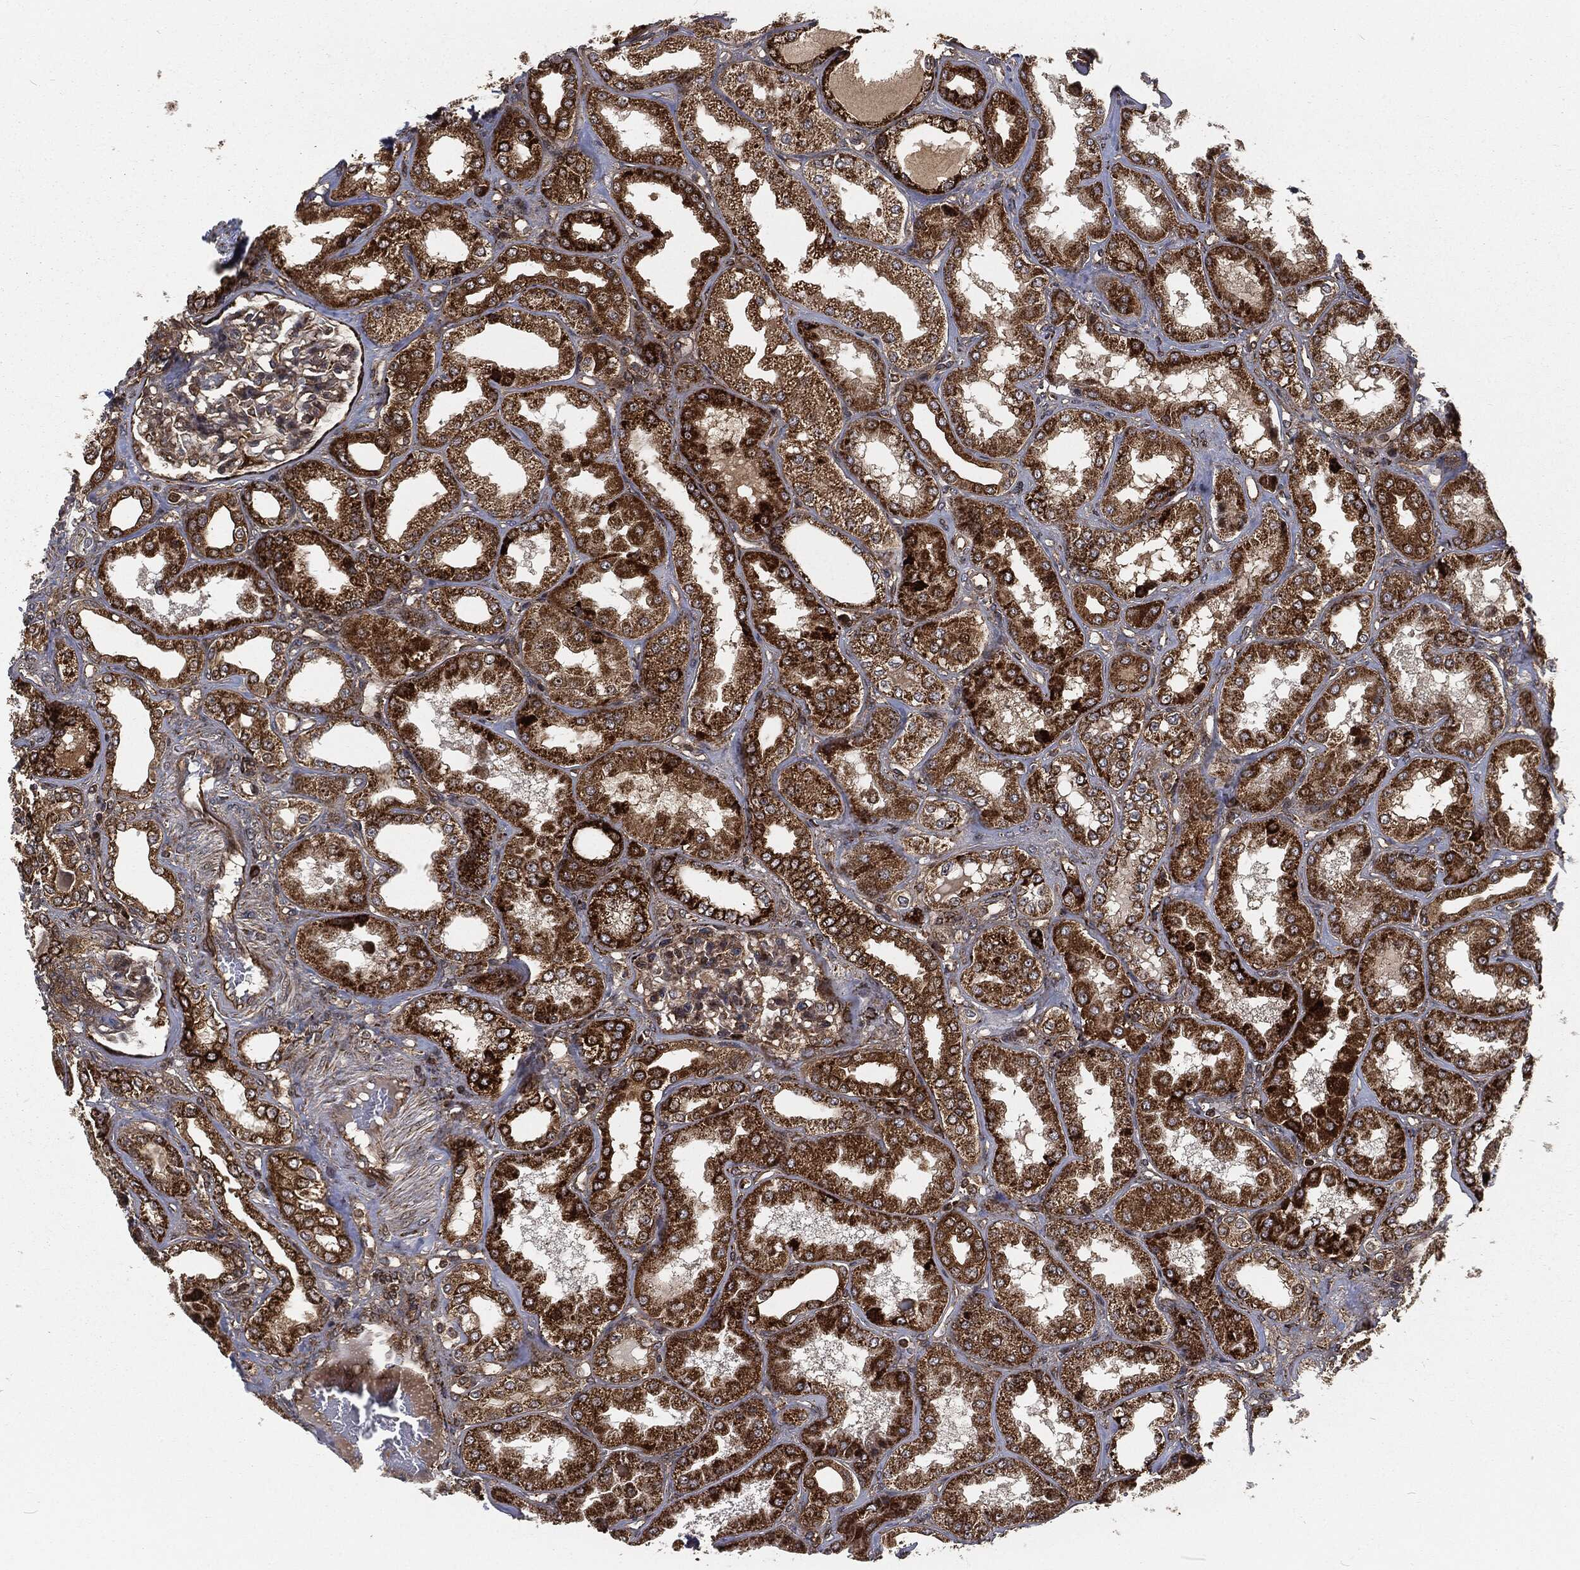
{"staining": {"intensity": "strong", "quantity": "<25%", "location": "cytoplasmic/membranous"}, "tissue": "kidney", "cell_type": "Cells in glomeruli", "image_type": "normal", "snomed": [{"axis": "morphology", "description": "Normal tissue, NOS"}, {"axis": "topography", "description": "Kidney"}], "caption": "IHC of unremarkable kidney demonstrates medium levels of strong cytoplasmic/membranous expression in about <25% of cells in glomeruli.", "gene": "RFTN1", "patient": {"sex": "female", "age": 56}}